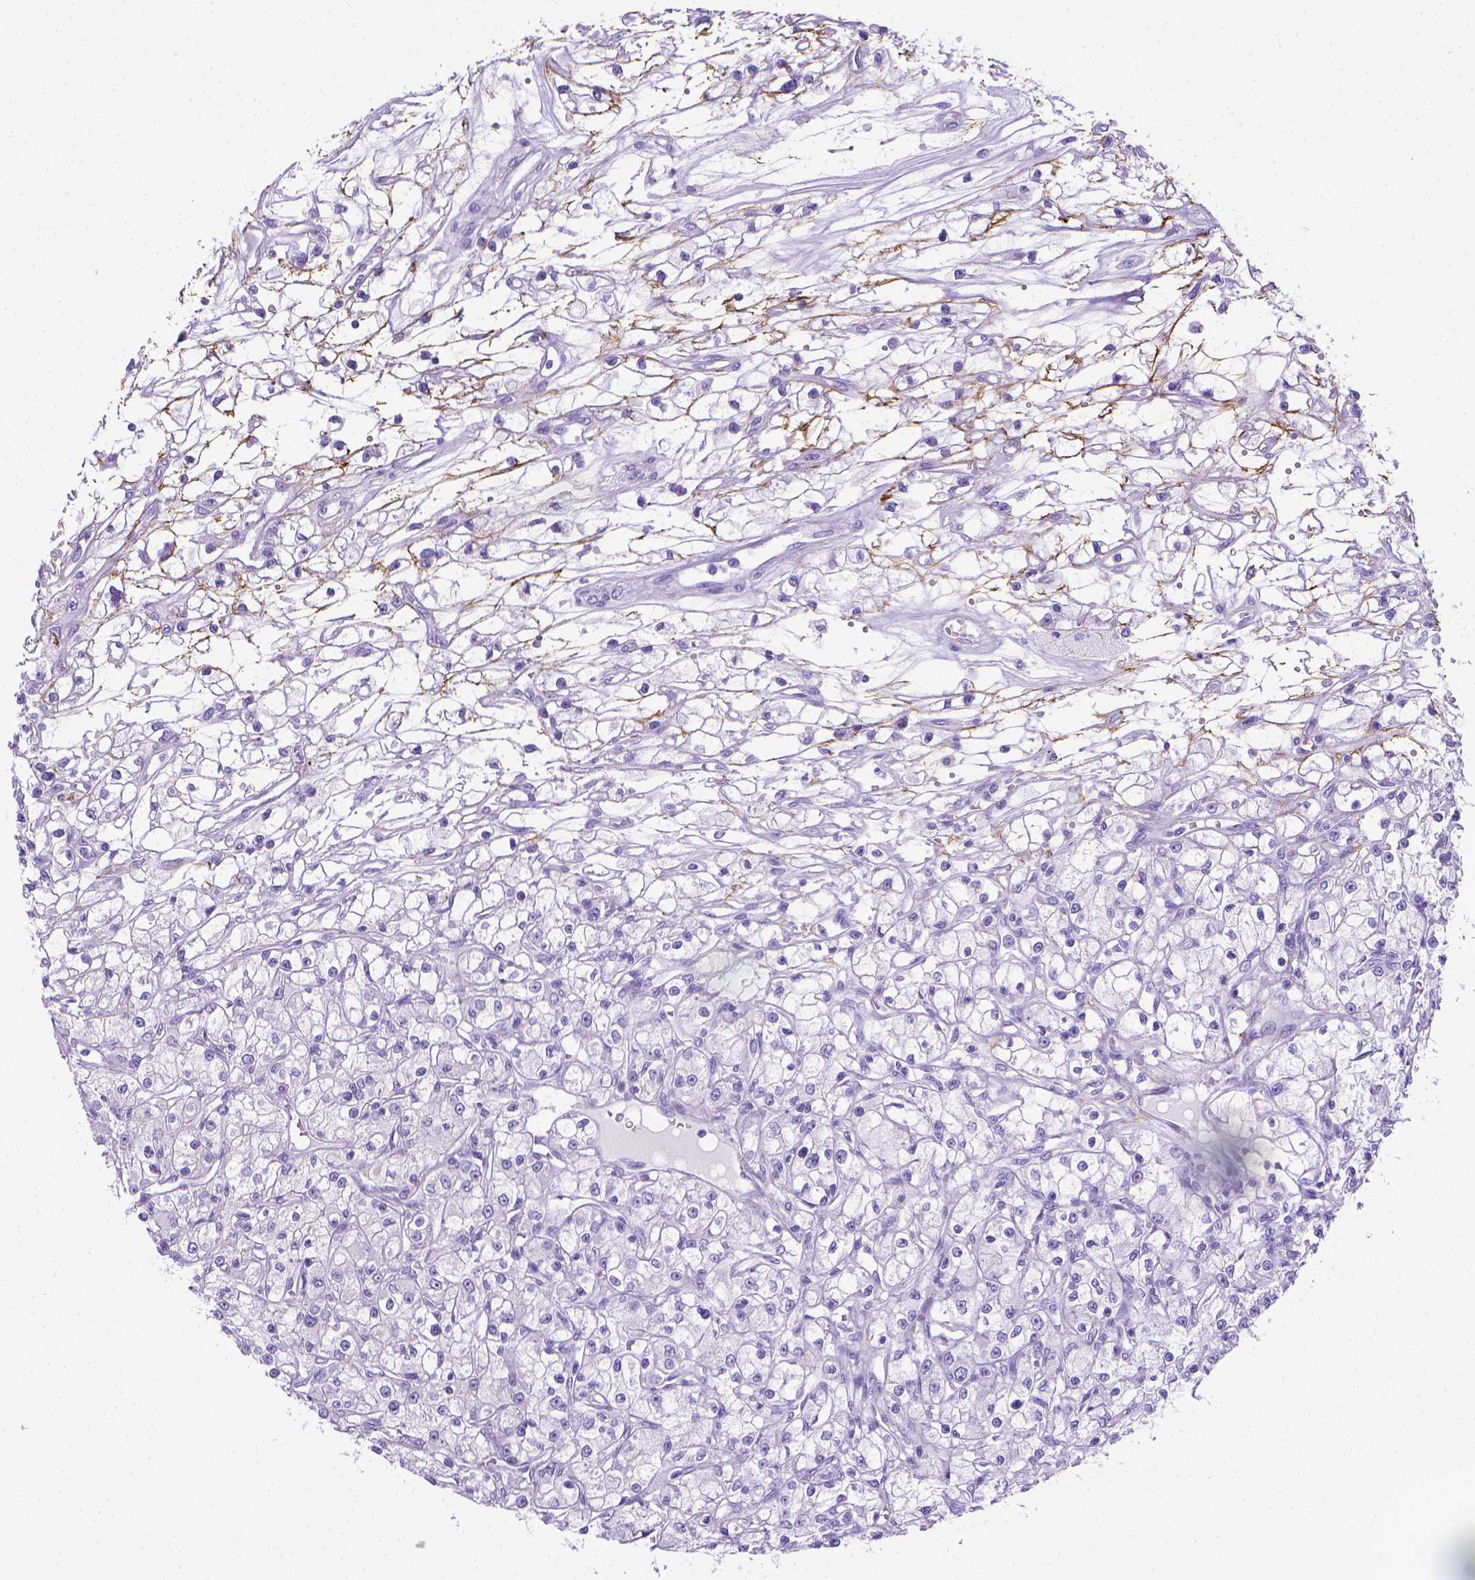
{"staining": {"intensity": "negative", "quantity": "none", "location": "none"}, "tissue": "renal cancer", "cell_type": "Tumor cells", "image_type": "cancer", "snomed": [{"axis": "morphology", "description": "Adenocarcinoma, NOS"}, {"axis": "topography", "description": "Kidney"}], "caption": "Immunohistochemistry (IHC) image of neoplastic tissue: renal cancer (adenocarcinoma) stained with DAB shows no significant protein staining in tumor cells. Nuclei are stained in blue.", "gene": "MFAP2", "patient": {"sex": "female", "age": 59}}